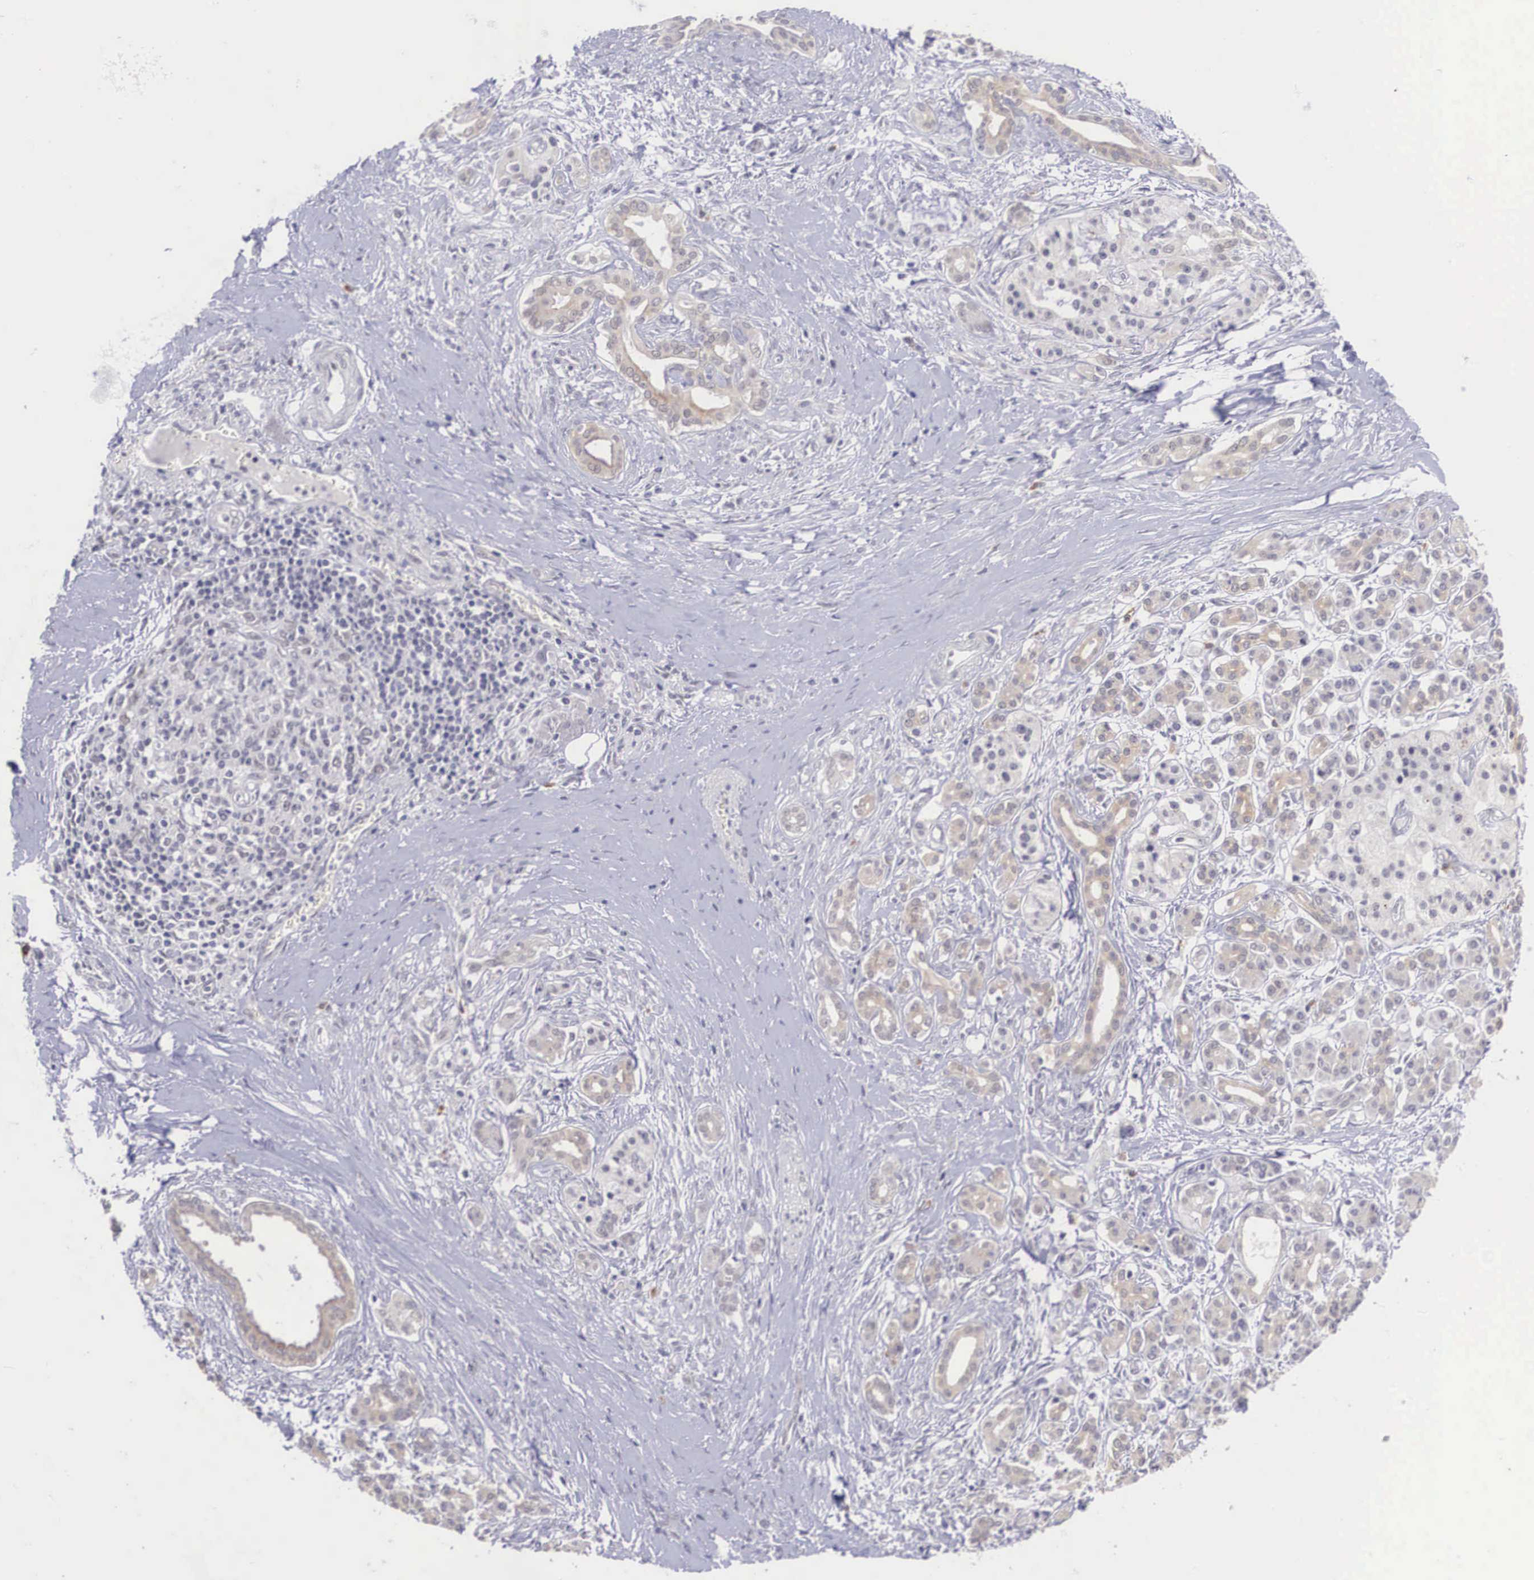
{"staining": {"intensity": "weak", "quantity": "25%-75%", "location": "cytoplasmic/membranous"}, "tissue": "pancreatic cancer", "cell_type": "Tumor cells", "image_type": "cancer", "snomed": [{"axis": "morphology", "description": "Adenocarcinoma, NOS"}, {"axis": "topography", "description": "Pancreas"}], "caption": "Protein analysis of pancreatic cancer tissue exhibits weak cytoplasmic/membranous expression in about 25%-75% of tumor cells. (IHC, brightfield microscopy, high magnification).", "gene": "NINL", "patient": {"sex": "male", "age": 59}}